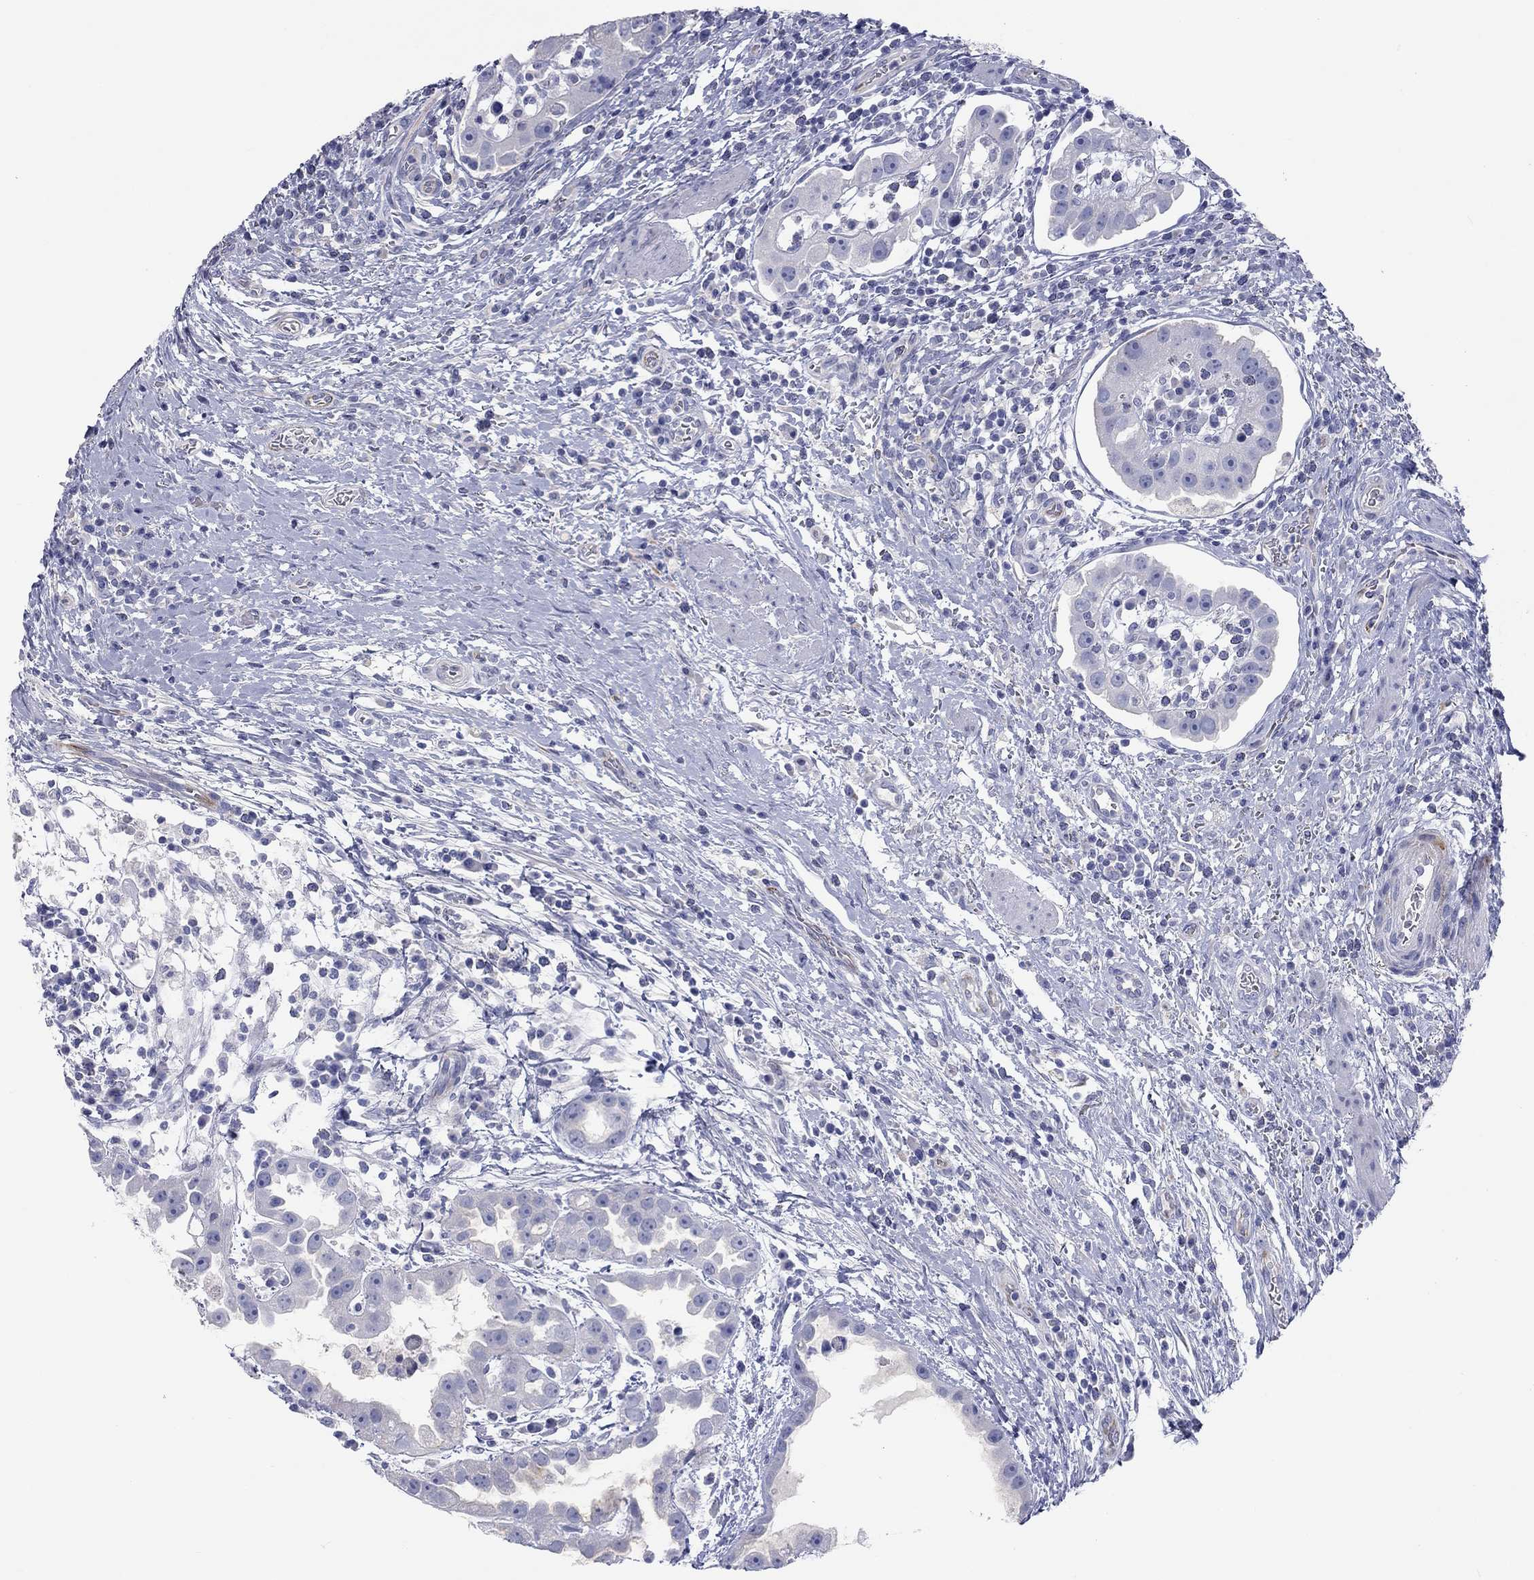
{"staining": {"intensity": "negative", "quantity": "none", "location": "none"}, "tissue": "urothelial cancer", "cell_type": "Tumor cells", "image_type": "cancer", "snomed": [{"axis": "morphology", "description": "Urothelial carcinoma, High grade"}, {"axis": "topography", "description": "Urinary bladder"}], "caption": "Tumor cells are negative for protein expression in human high-grade urothelial carcinoma. (DAB immunohistochemistry (IHC), high magnification).", "gene": "PCDHGC5", "patient": {"sex": "female", "age": 41}}